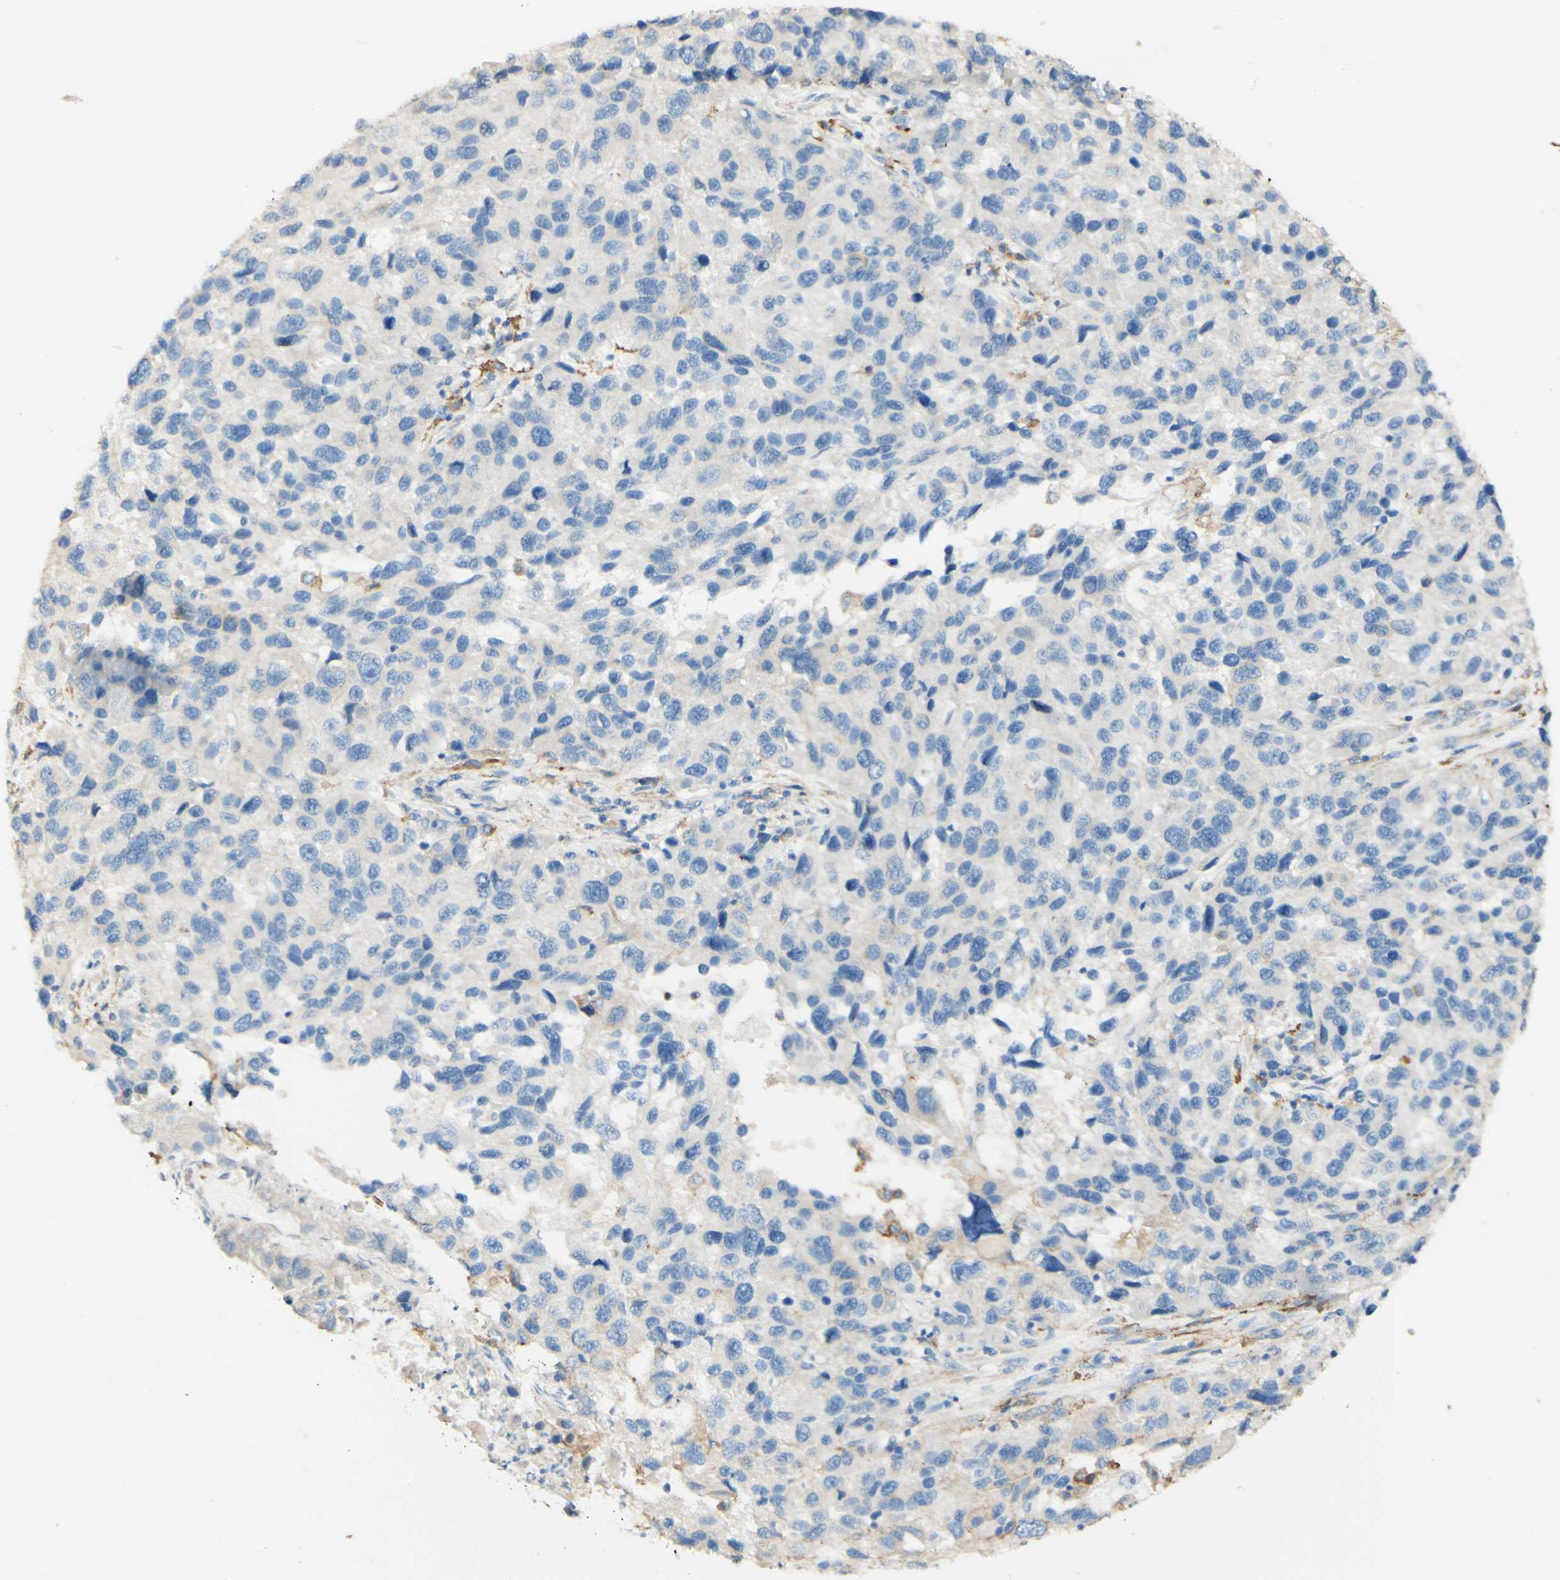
{"staining": {"intensity": "weak", "quantity": "<25%", "location": "cytoplasmic/membranous"}, "tissue": "melanoma", "cell_type": "Tumor cells", "image_type": "cancer", "snomed": [{"axis": "morphology", "description": "Malignant melanoma, NOS"}, {"axis": "topography", "description": "Skin"}], "caption": "Immunohistochemistry of human malignant melanoma reveals no positivity in tumor cells. Brightfield microscopy of immunohistochemistry (IHC) stained with DAB (3,3'-diaminobenzidine) (brown) and hematoxylin (blue), captured at high magnification.", "gene": "FCGRT", "patient": {"sex": "male", "age": 53}}